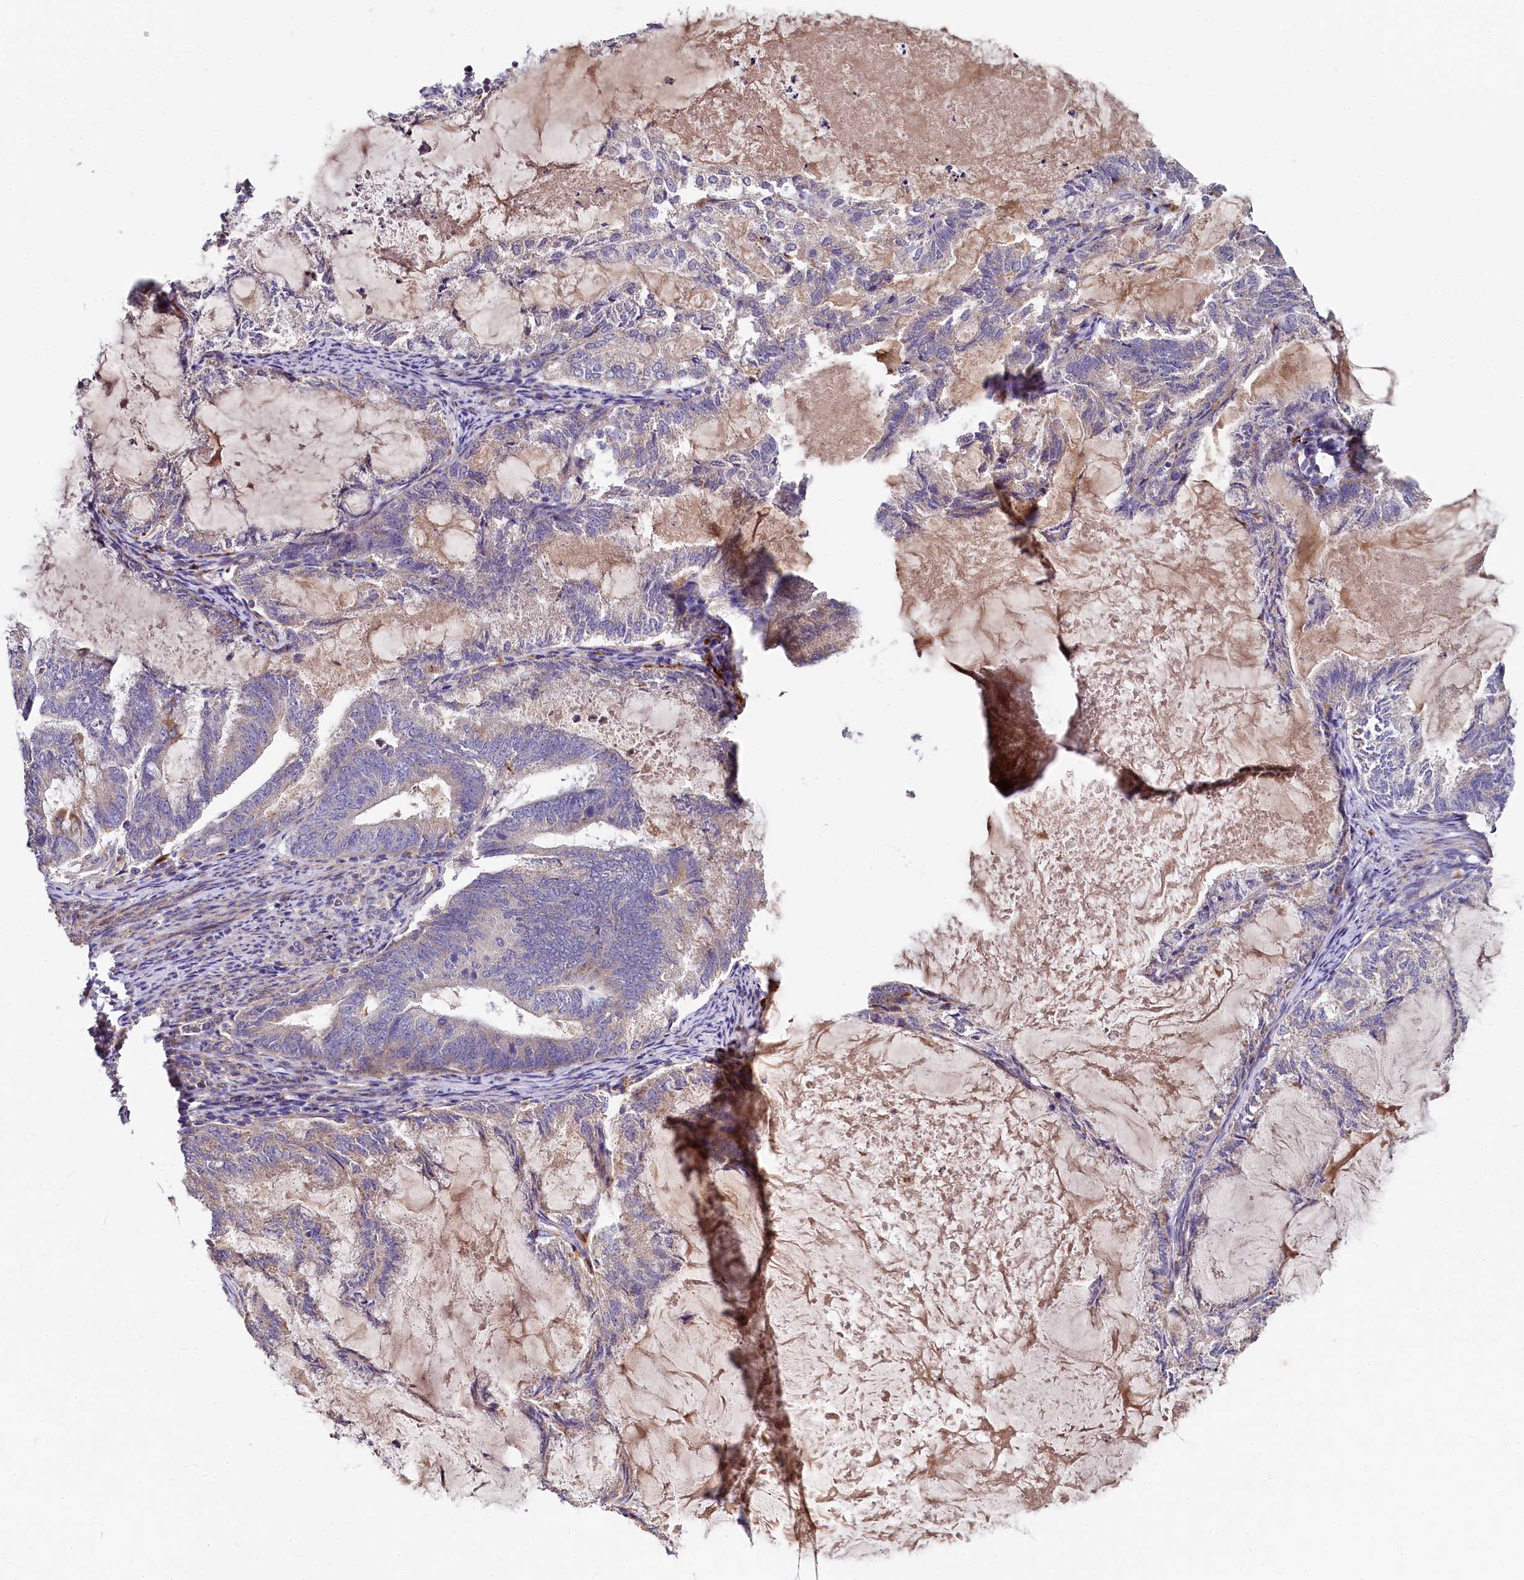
{"staining": {"intensity": "moderate", "quantity": "25%-75%", "location": "cytoplasmic/membranous"}, "tissue": "endometrial cancer", "cell_type": "Tumor cells", "image_type": "cancer", "snomed": [{"axis": "morphology", "description": "Adenocarcinoma, NOS"}, {"axis": "topography", "description": "Endometrium"}], "caption": "This image reveals adenocarcinoma (endometrial) stained with immunohistochemistry (IHC) to label a protein in brown. The cytoplasmic/membranous of tumor cells show moderate positivity for the protein. Nuclei are counter-stained blue.", "gene": "SPRYD3", "patient": {"sex": "female", "age": 86}}